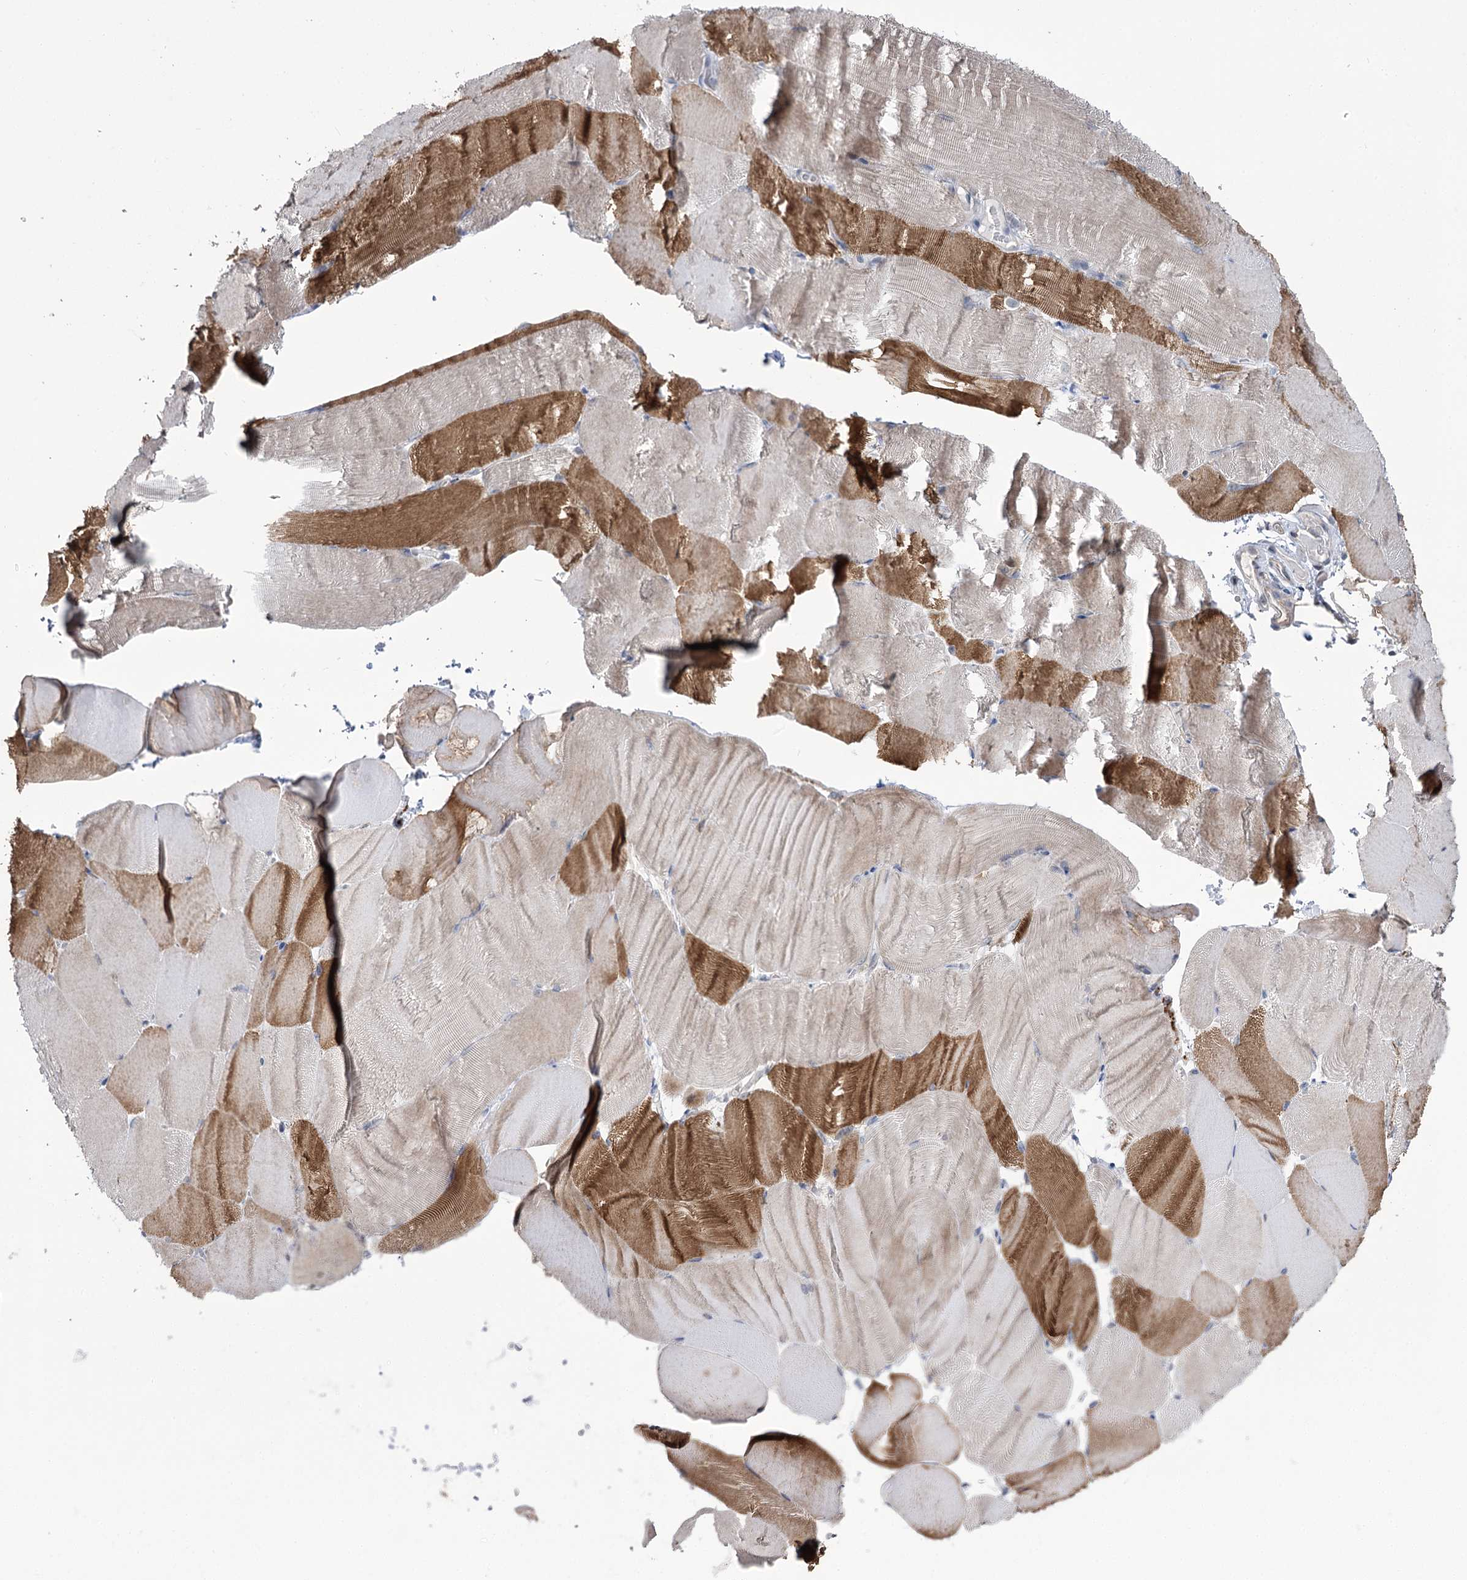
{"staining": {"intensity": "moderate", "quantity": "<25%", "location": "cytoplasmic/membranous"}, "tissue": "skeletal muscle", "cell_type": "Myocytes", "image_type": "normal", "snomed": [{"axis": "morphology", "description": "Normal tissue, NOS"}, {"axis": "topography", "description": "Skeletal muscle"}, {"axis": "topography", "description": "Parathyroid gland"}], "caption": "Skeletal muscle stained with immunohistochemistry demonstrates moderate cytoplasmic/membranous positivity in about <25% of myocytes. (DAB = brown stain, brightfield microscopy at high magnification).", "gene": "PHYHIPL", "patient": {"sex": "female", "age": 37}}